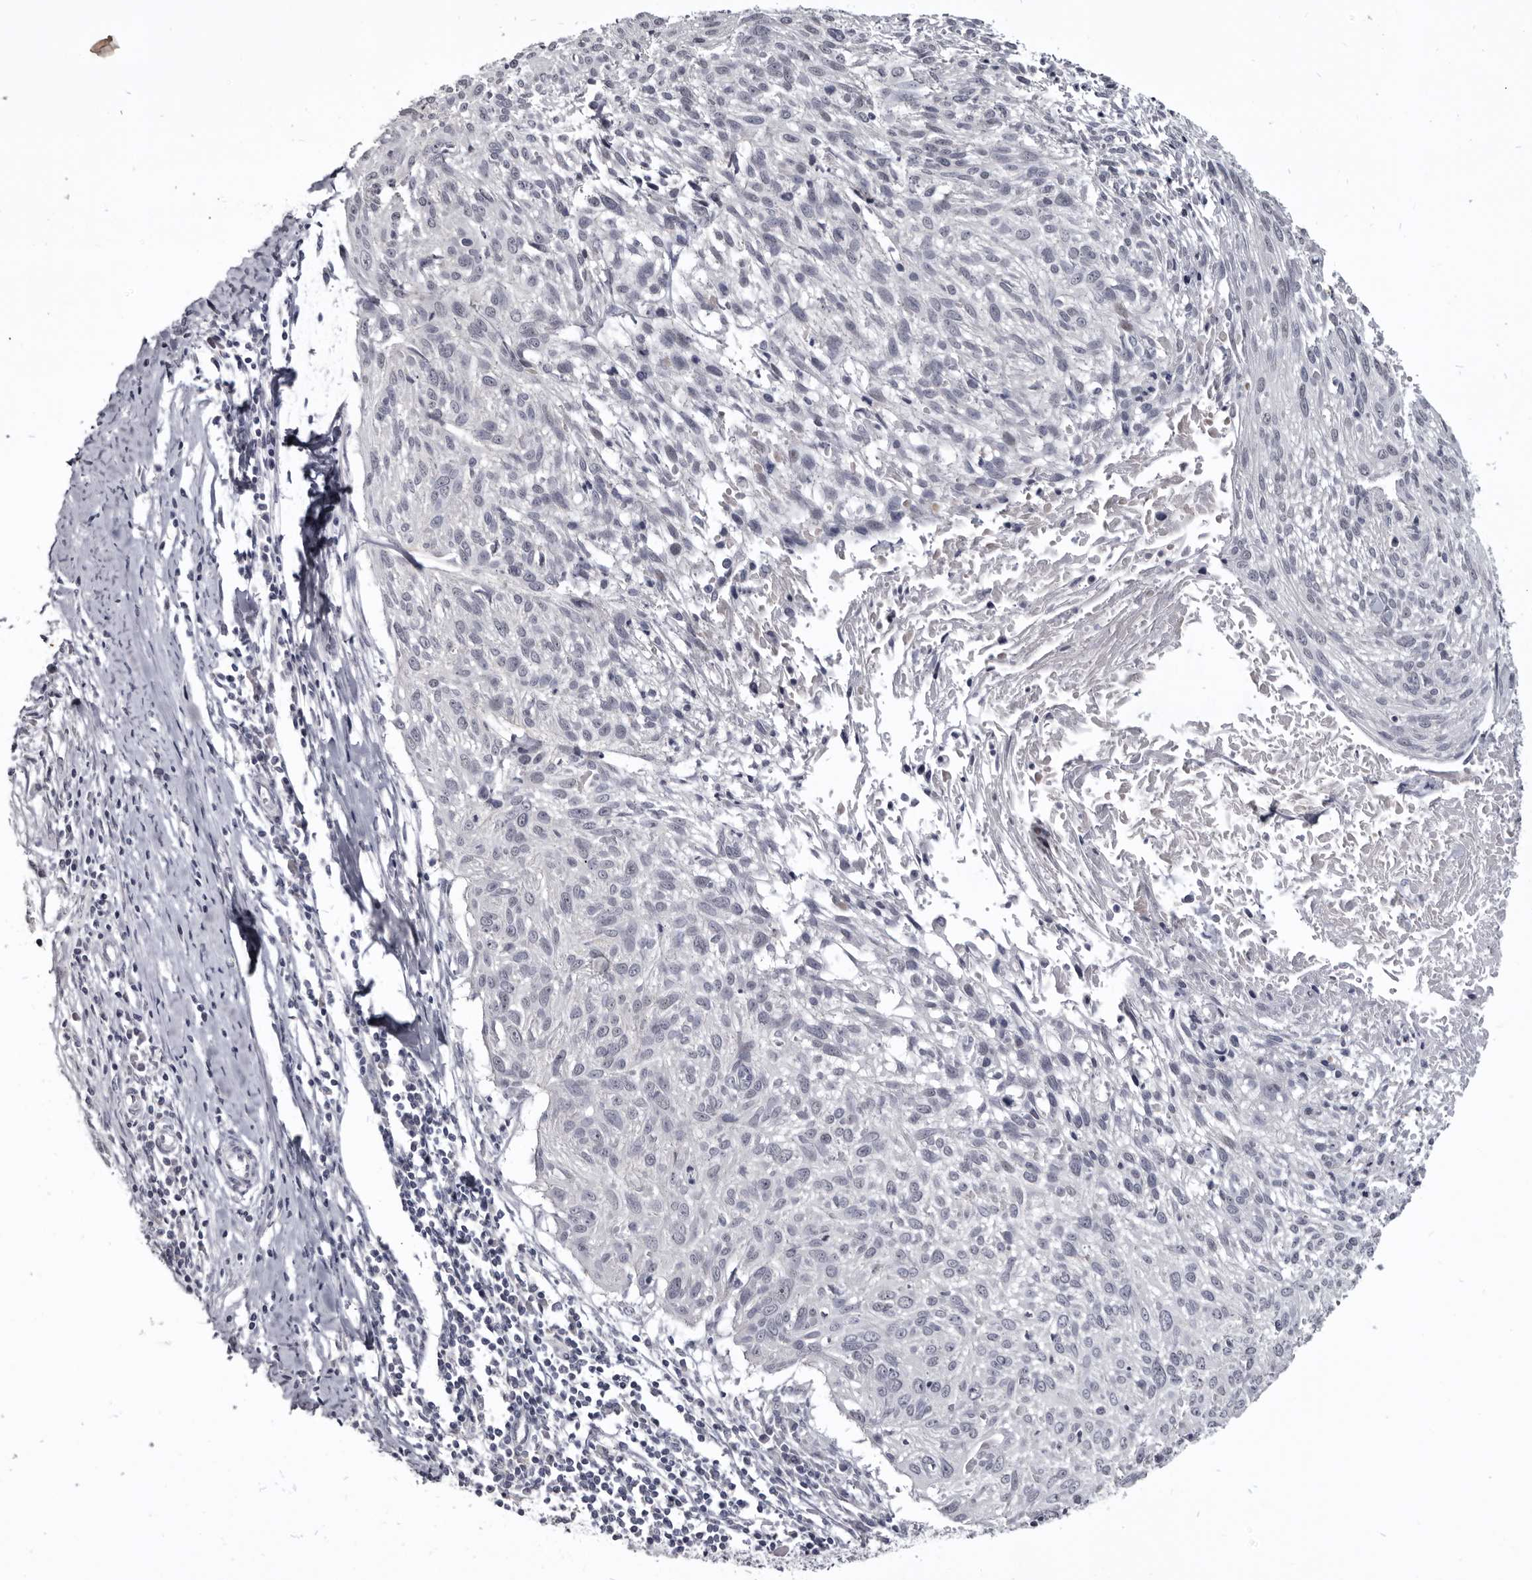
{"staining": {"intensity": "negative", "quantity": "none", "location": "none"}, "tissue": "cervical cancer", "cell_type": "Tumor cells", "image_type": "cancer", "snomed": [{"axis": "morphology", "description": "Squamous cell carcinoma, NOS"}, {"axis": "topography", "description": "Cervix"}], "caption": "There is no significant expression in tumor cells of squamous cell carcinoma (cervical).", "gene": "CGN", "patient": {"sex": "female", "age": 51}}